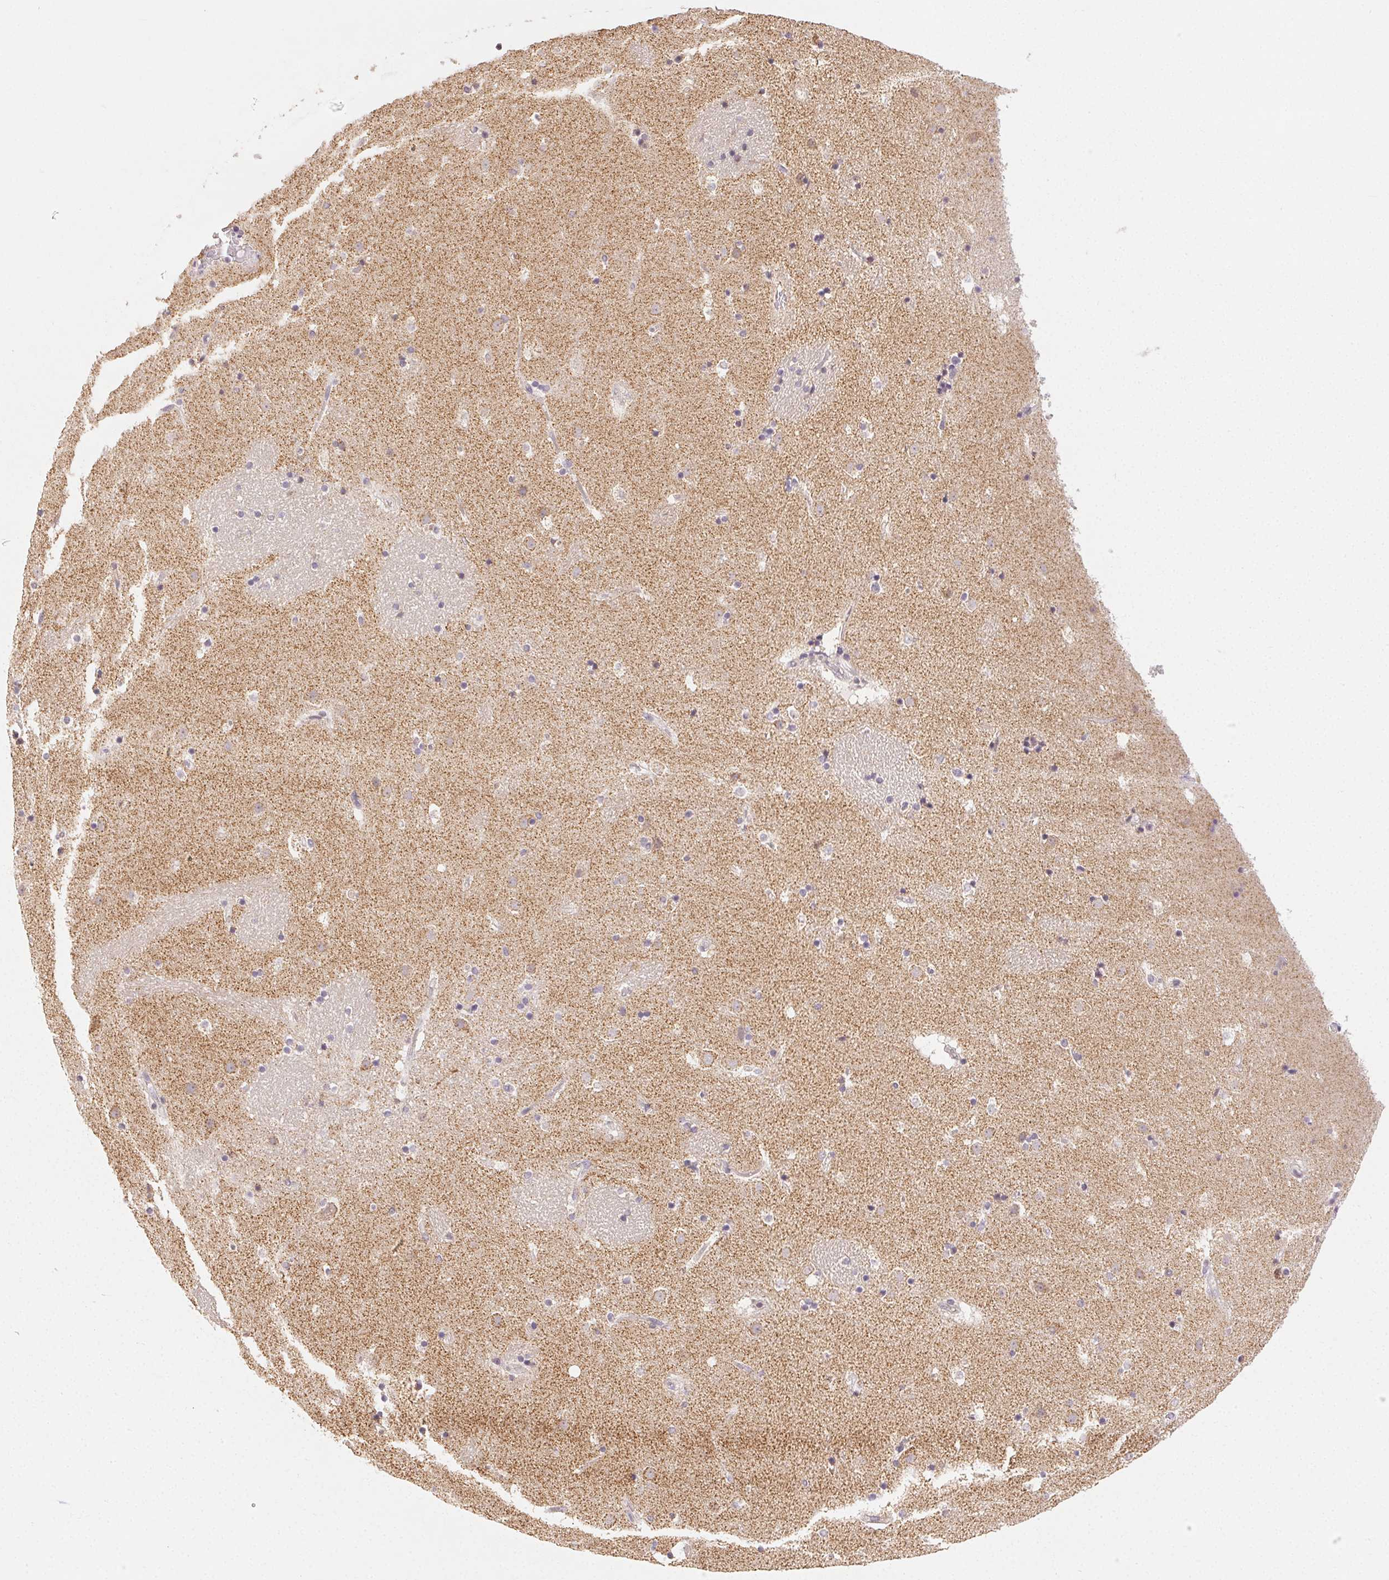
{"staining": {"intensity": "negative", "quantity": "none", "location": "none"}, "tissue": "caudate", "cell_type": "Glial cells", "image_type": "normal", "snomed": [{"axis": "morphology", "description": "Normal tissue, NOS"}, {"axis": "topography", "description": "Lateral ventricle wall"}], "caption": "Benign caudate was stained to show a protein in brown. There is no significant staining in glial cells. Nuclei are stained in blue.", "gene": "CLASP1", "patient": {"sex": "male", "age": 37}}